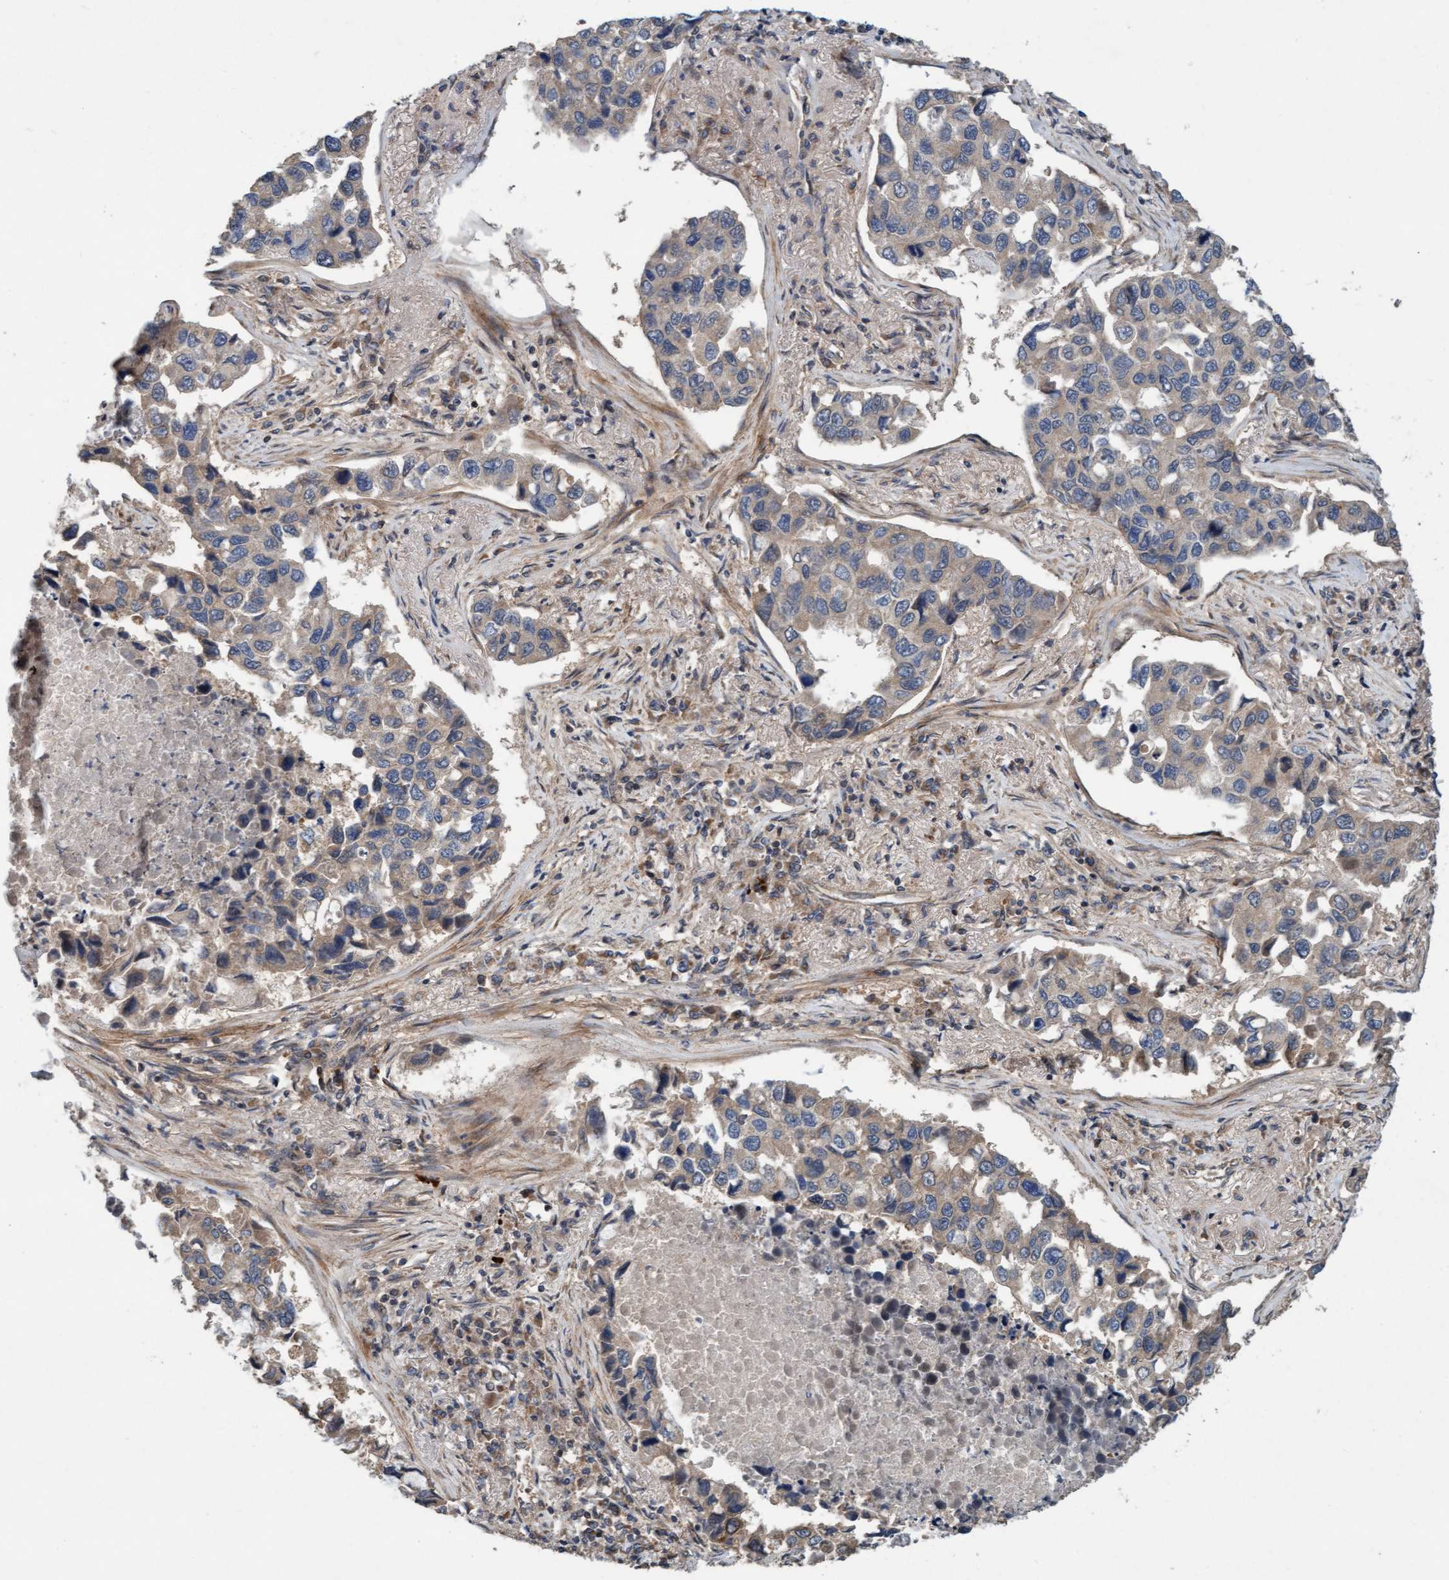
{"staining": {"intensity": "weak", "quantity": ">75%", "location": "cytoplasmic/membranous"}, "tissue": "lung cancer", "cell_type": "Tumor cells", "image_type": "cancer", "snomed": [{"axis": "morphology", "description": "Adenocarcinoma, NOS"}, {"axis": "topography", "description": "Lung"}], "caption": "Adenocarcinoma (lung) stained for a protein demonstrates weak cytoplasmic/membranous positivity in tumor cells.", "gene": "MLXIP", "patient": {"sex": "male", "age": 64}}